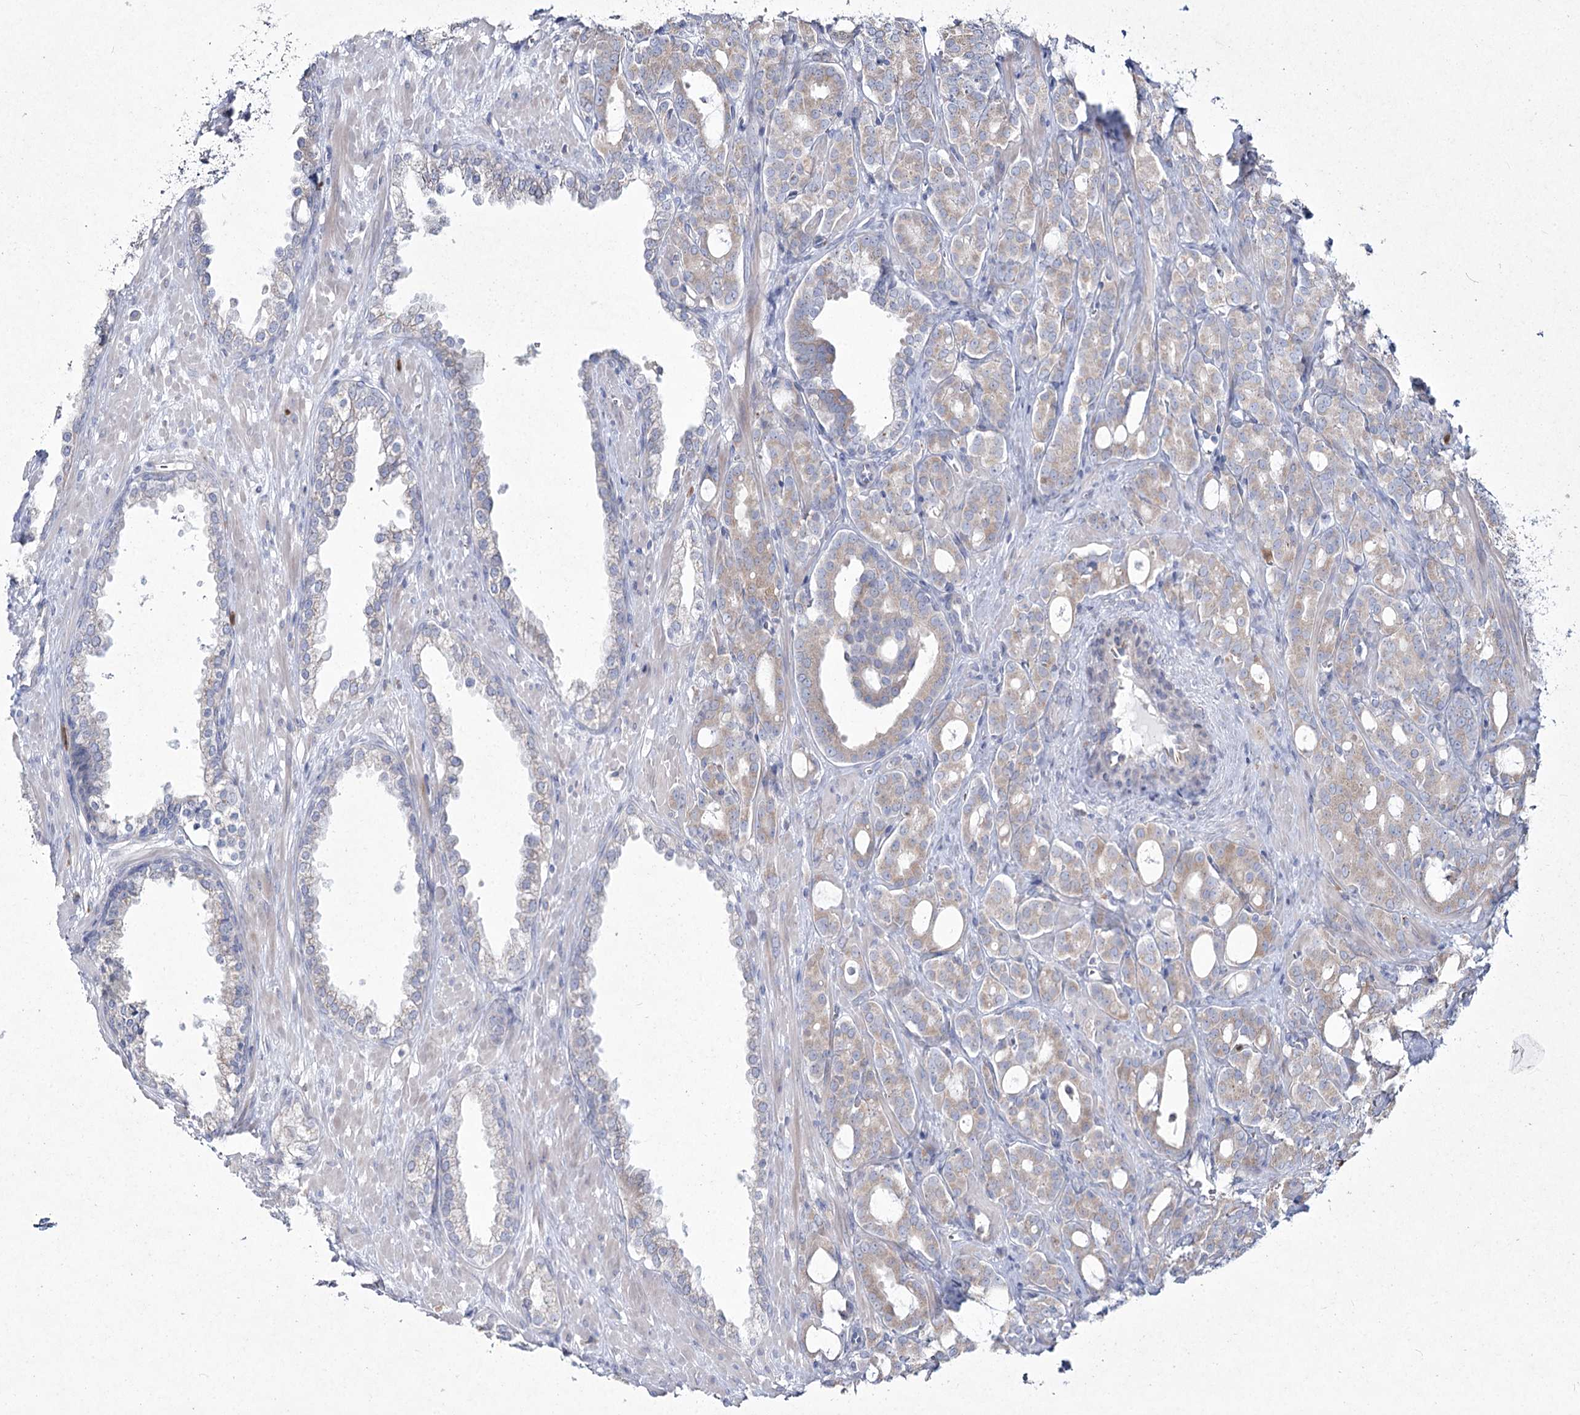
{"staining": {"intensity": "negative", "quantity": "none", "location": "none"}, "tissue": "prostate cancer", "cell_type": "Tumor cells", "image_type": "cancer", "snomed": [{"axis": "morphology", "description": "Adenocarcinoma, High grade"}, {"axis": "topography", "description": "Prostate"}], "caption": "Immunohistochemistry photomicrograph of neoplastic tissue: prostate cancer (adenocarcinoma (high-grade)) stained with DAB exhibits no significant protein positivity in tumor cells.", "gene": "NIPAL4", "patient": {"sex": "male", "age": 72}}